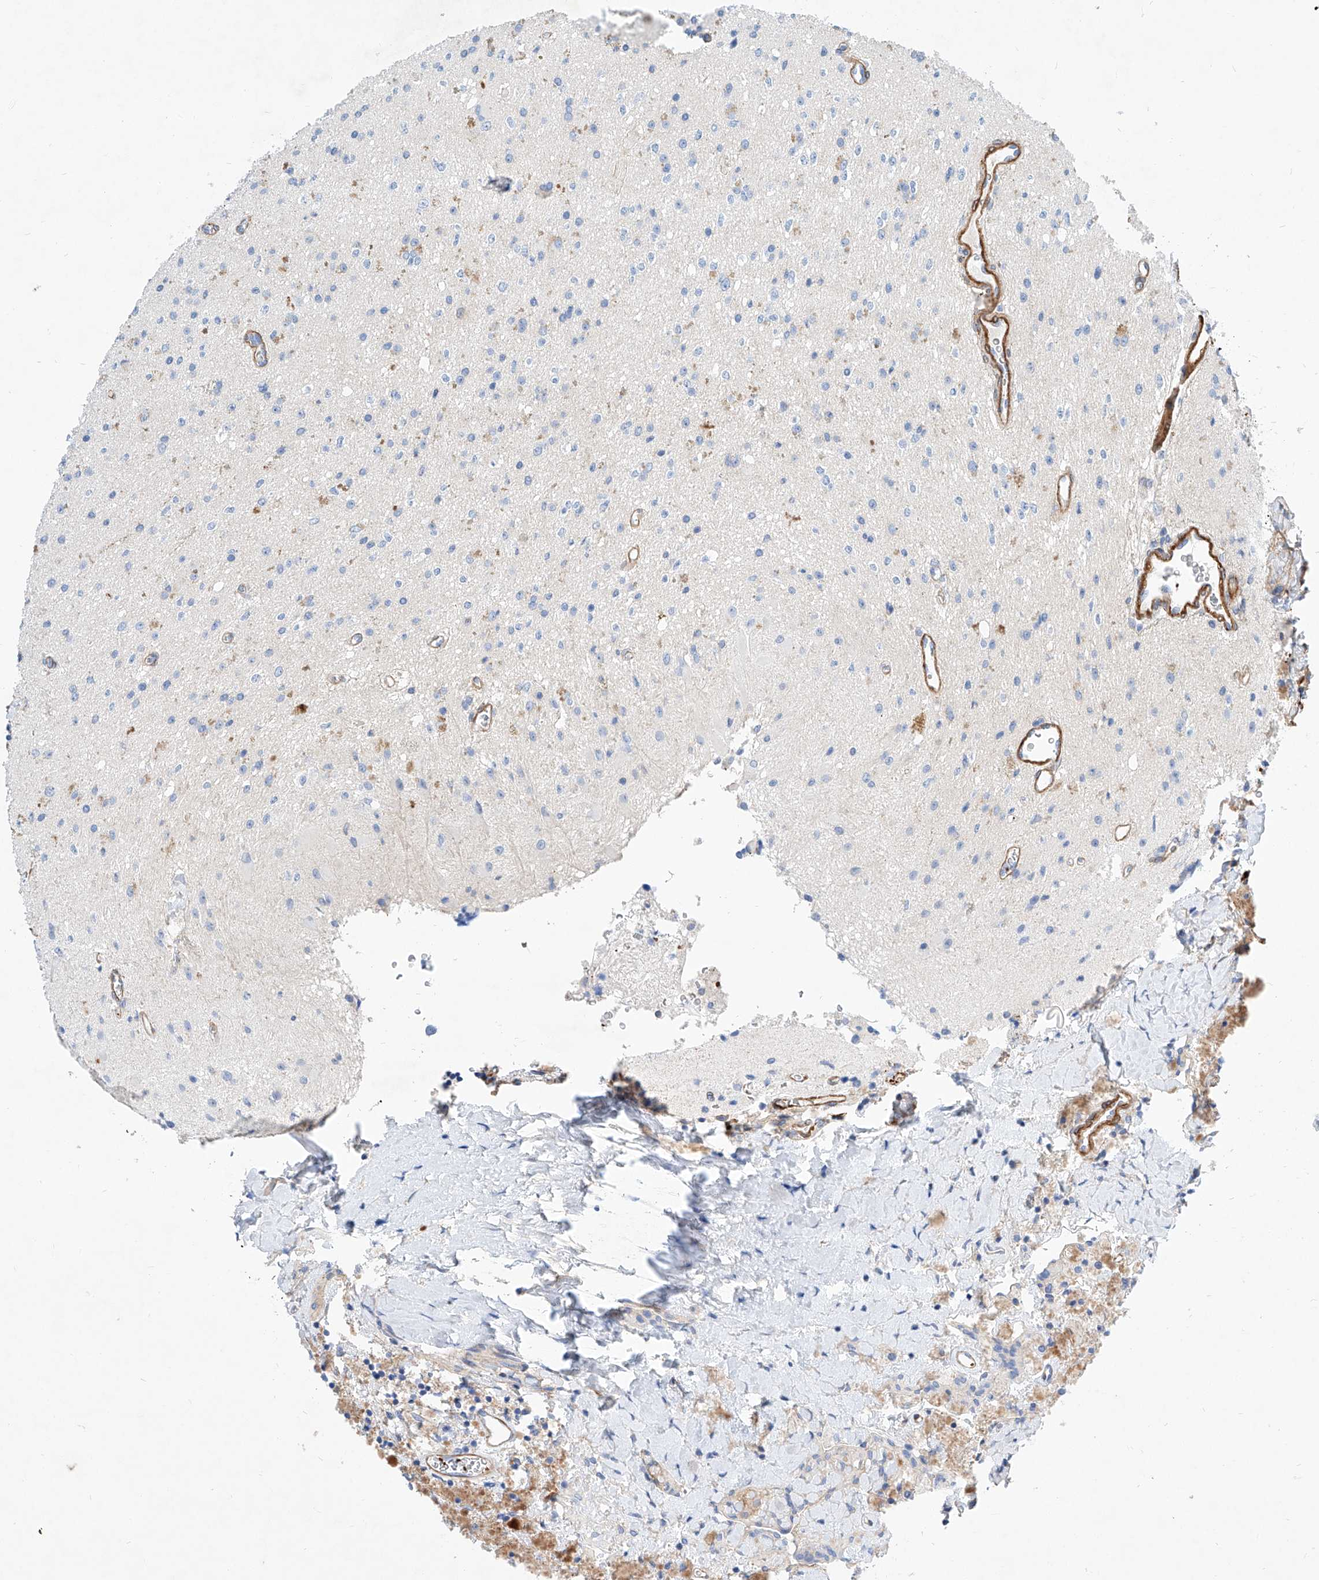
{"staining": {"intensity": "negative", "quantity": "none", "location": "none"}, "tissue": "glioma", "cell_type": "Tumor cells", "image_type": "cancer", "snomed": [{"axis": "morphology", "description": "Glioma, malignant, High grade"}, {"axis": "topography", "description": "Brain"}], "caption": "IHC of malignant glioma (high-grade) reveals no positivity in tumor cells.", "gene": "TAS2R60", "patient": {"sex": "male", "age": 34}}